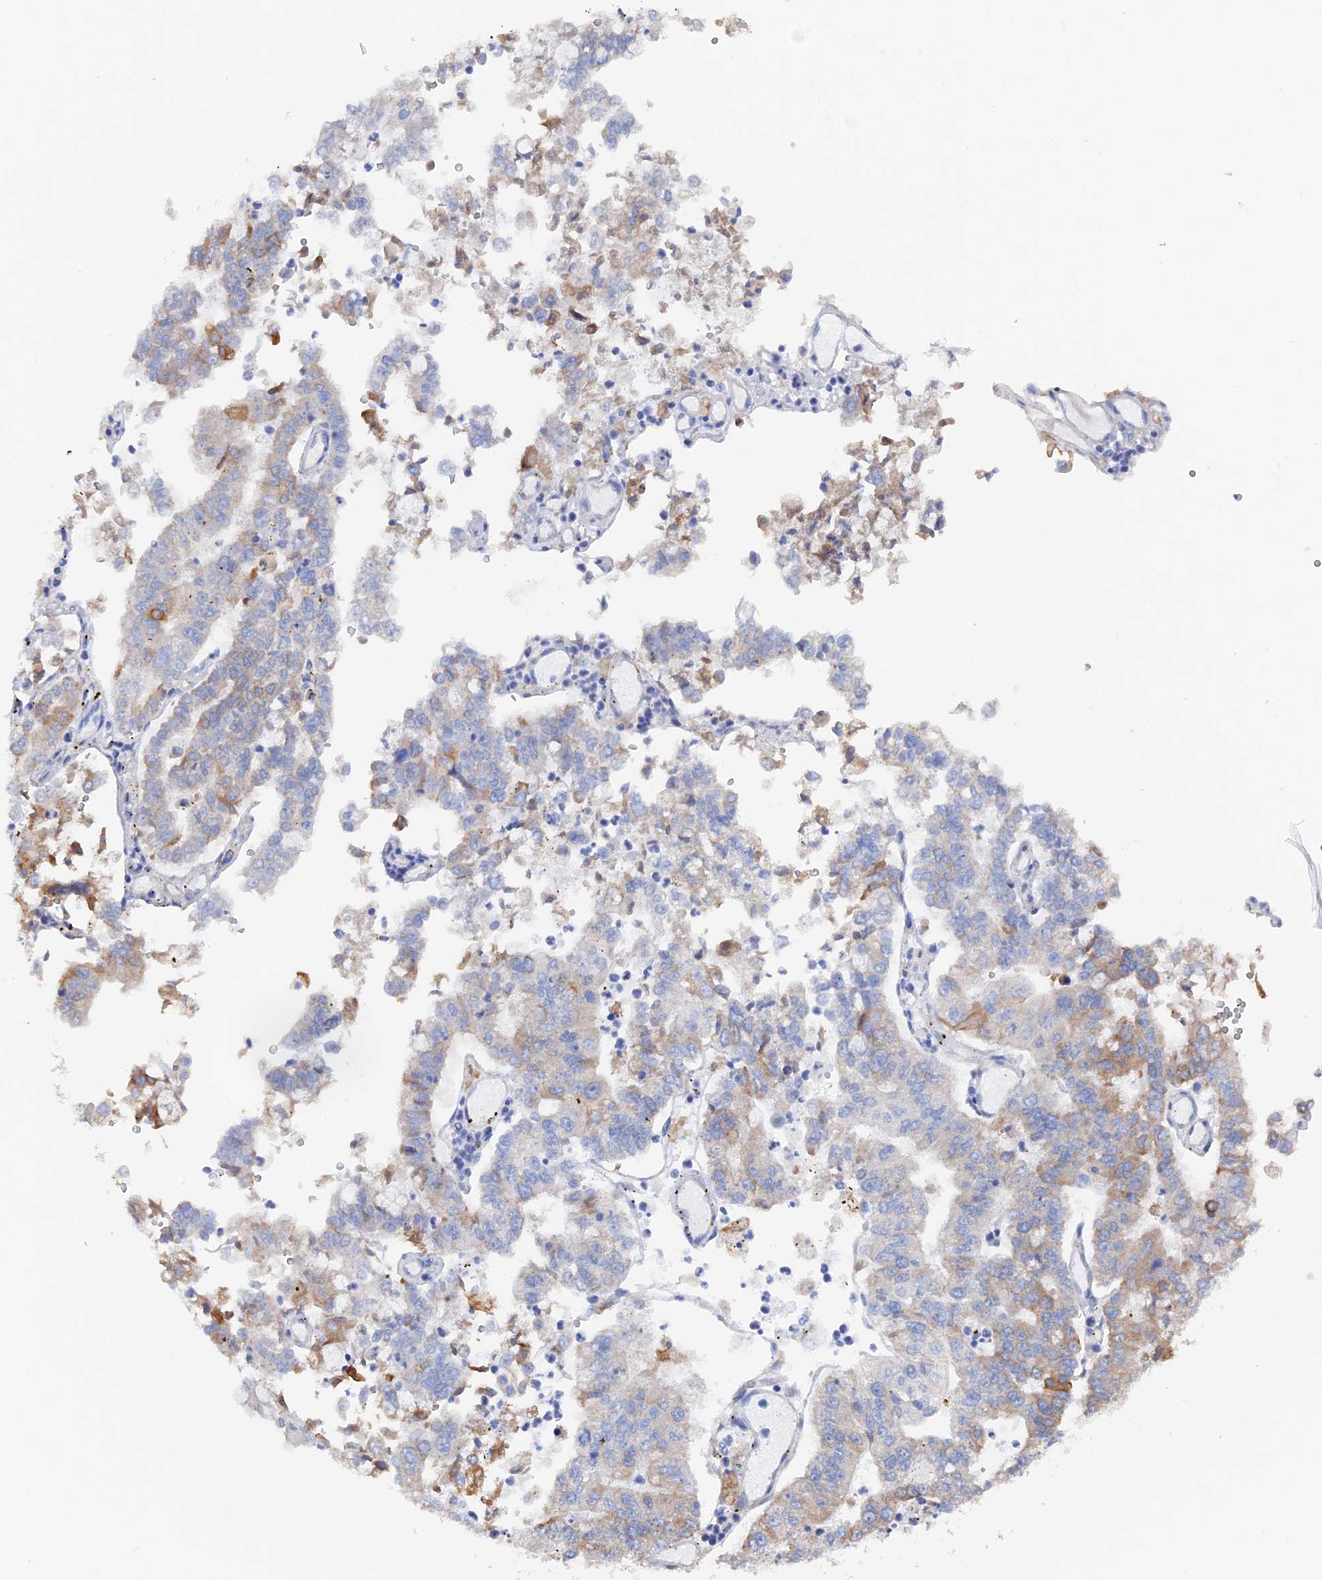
{"staining": {"intensity": "weak", "quantity": "<25%", "location": "cytoplasmic/membranous"}, "tissue": "stomach cancer", "cell_type": "Tumor cells", "image_type": "cancer", "snomed": [{"axis": "morphology", "description": "Adenocarcinoma, NOS"}, {"axis": "topography", "description": "Stomach"}], "caption": "DAB (3,3'-diaminobenzidine) immunohistochemical staining of human stomach cancer demonstrates no significant expression in tumor cells.", "gene": "COG7", "patient": {"sex": "male", "age": 76}}